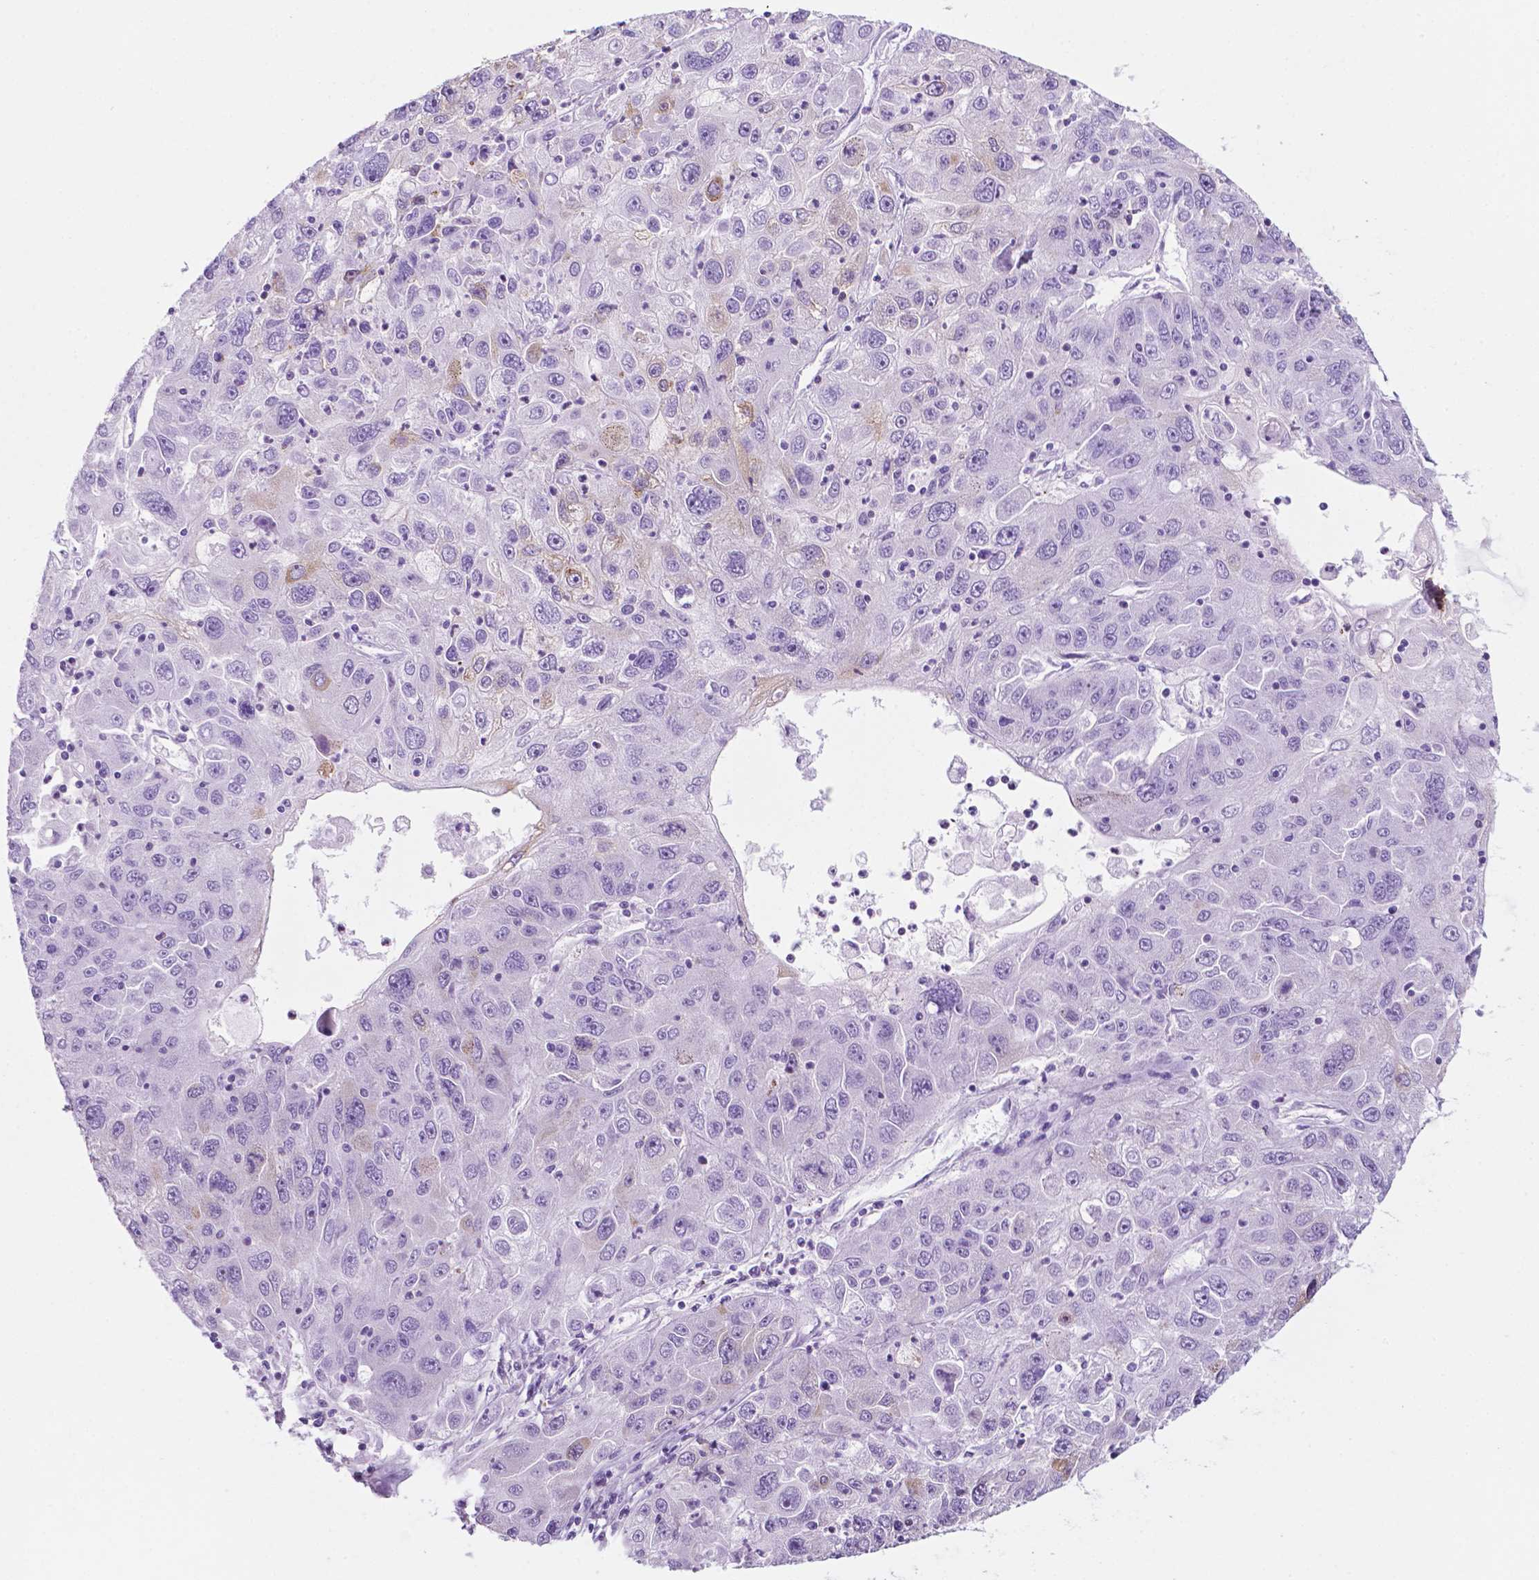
{"staining": {"intensity": "negative", "quantity": "none", "location": "none"}, "tissue": "stomach cancer", "cell_type": "Tumor cells", "image_type": "cancer", "snomed": [{"axis": "morphology", "description": "Adenocarcinoma, NOS"}, {"axis": "topography", "description": "Stomach"}], "caption": "An immunohistochemistry photomicrograph of stomach cancer (adenocarcinoma) is shown. There is no staining in tumor cells of stomach cancer (adenocarcinoma).", "gene": "RPL29", "patient": {"sex": "male", "age": 56}}